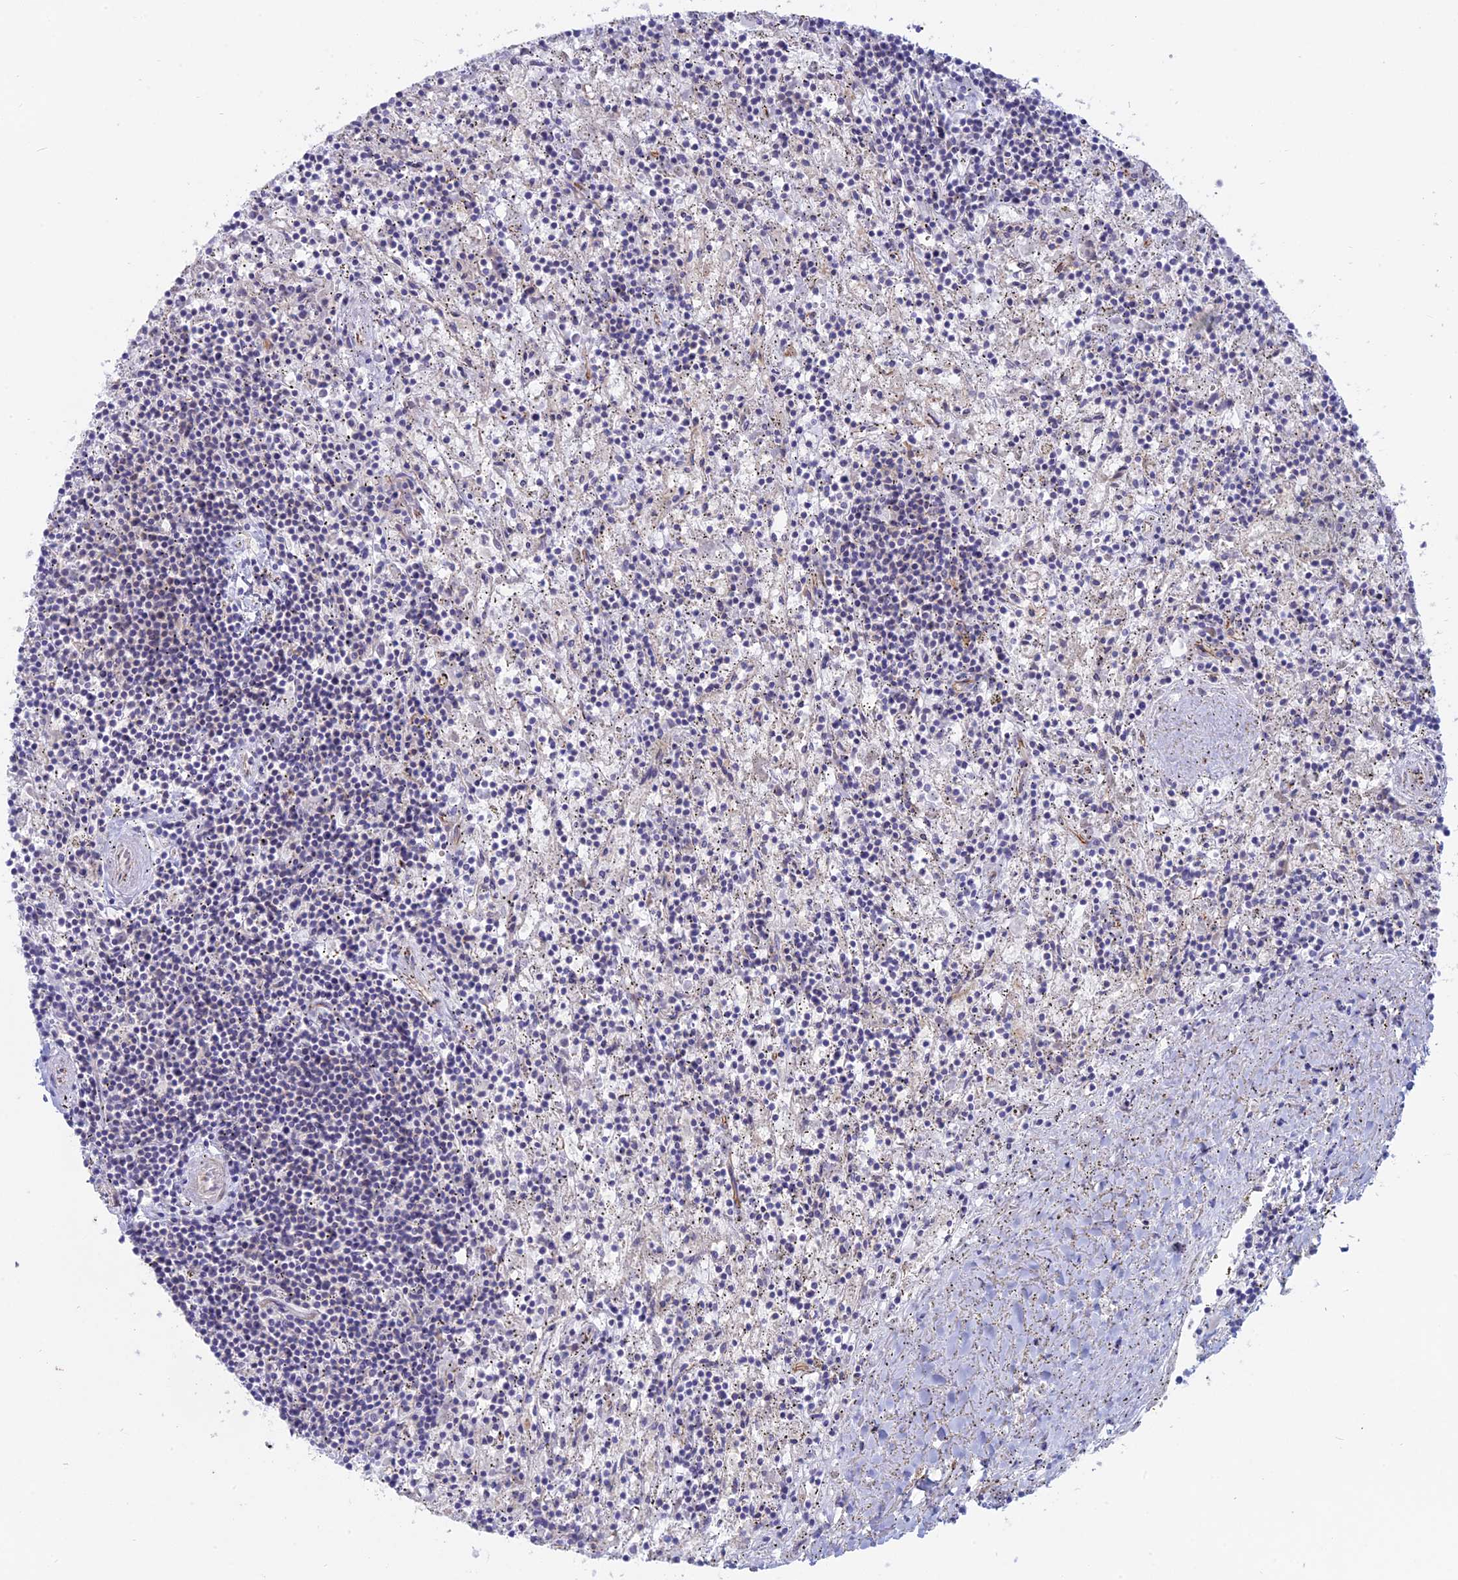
{"staining": {"intensity": "negative", "quantity": "none", "location": "none"}, "tissue": "lymphoma", "cell_type": "Tumor cells", "image_type": "cancer", "snomed": [{"axis": "morphology", "description": "Malignant lymphoma, non-Hodgkin's type, Low grade"}, {"axis": "topography", "description": "Spleen"}], "caption": "A histopathology image of human lymphoma is negative for staining in tumor cells.", "gene": "MYO5B", "patient": {"sex": "male", "age": 76}}